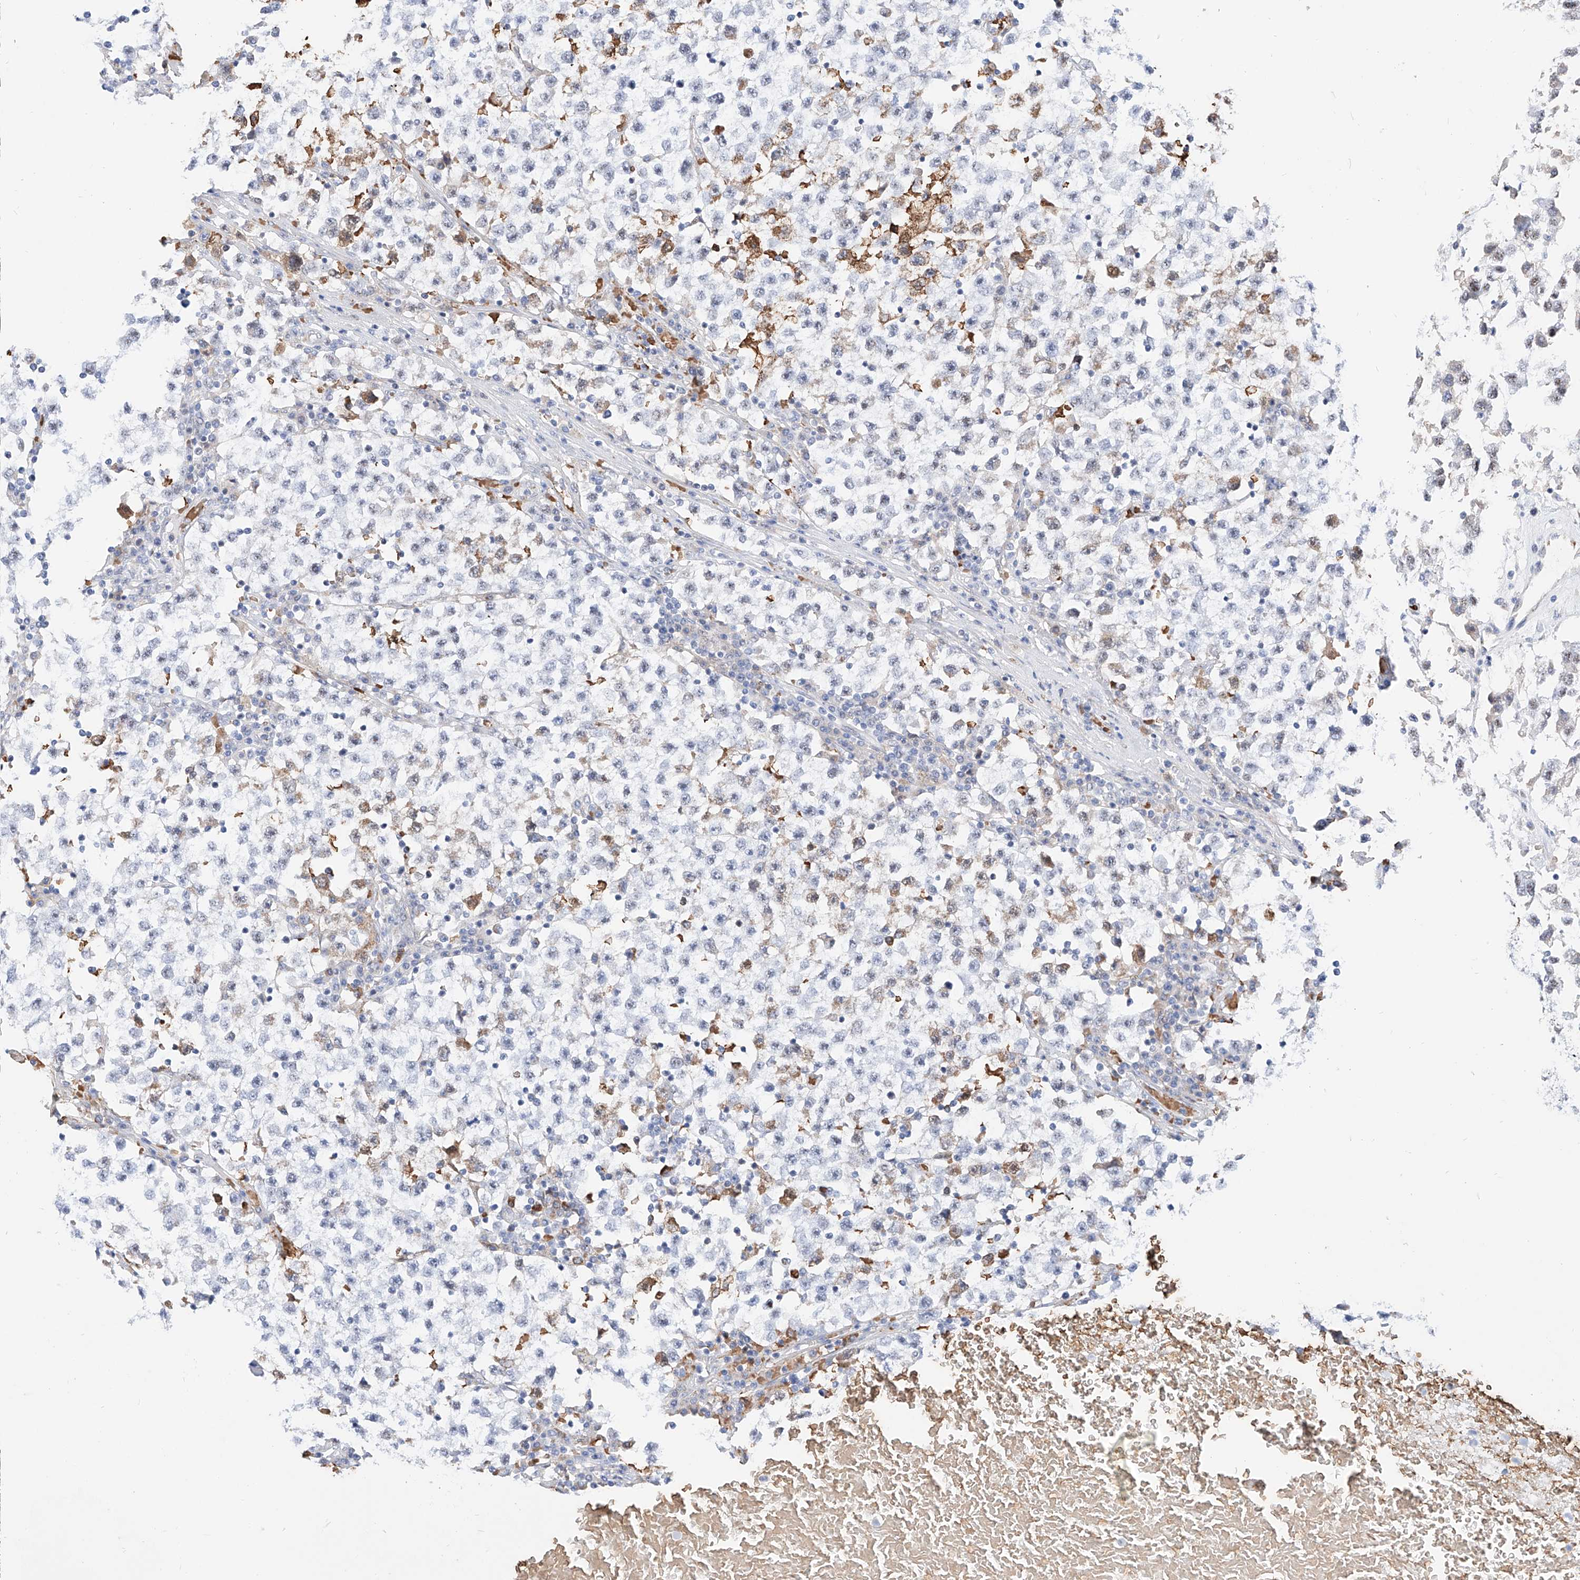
{"staining": {"intensity": "negative", "quantity": "none", "location": "none"}, "tissue": "testis cancer", "cell_type": "Tumor cells", "image_type": "cancer", "snomed": [{"axis": "morphology", "description": "Seminoma, NOS"}, {"axis": "topography", "description": "Testis"}], "caption": "Tumor cells show no significant staining in testis cancer (seminoma).", "gene": "ZFP42", "patient": {"sex": "male", "age": 22}}